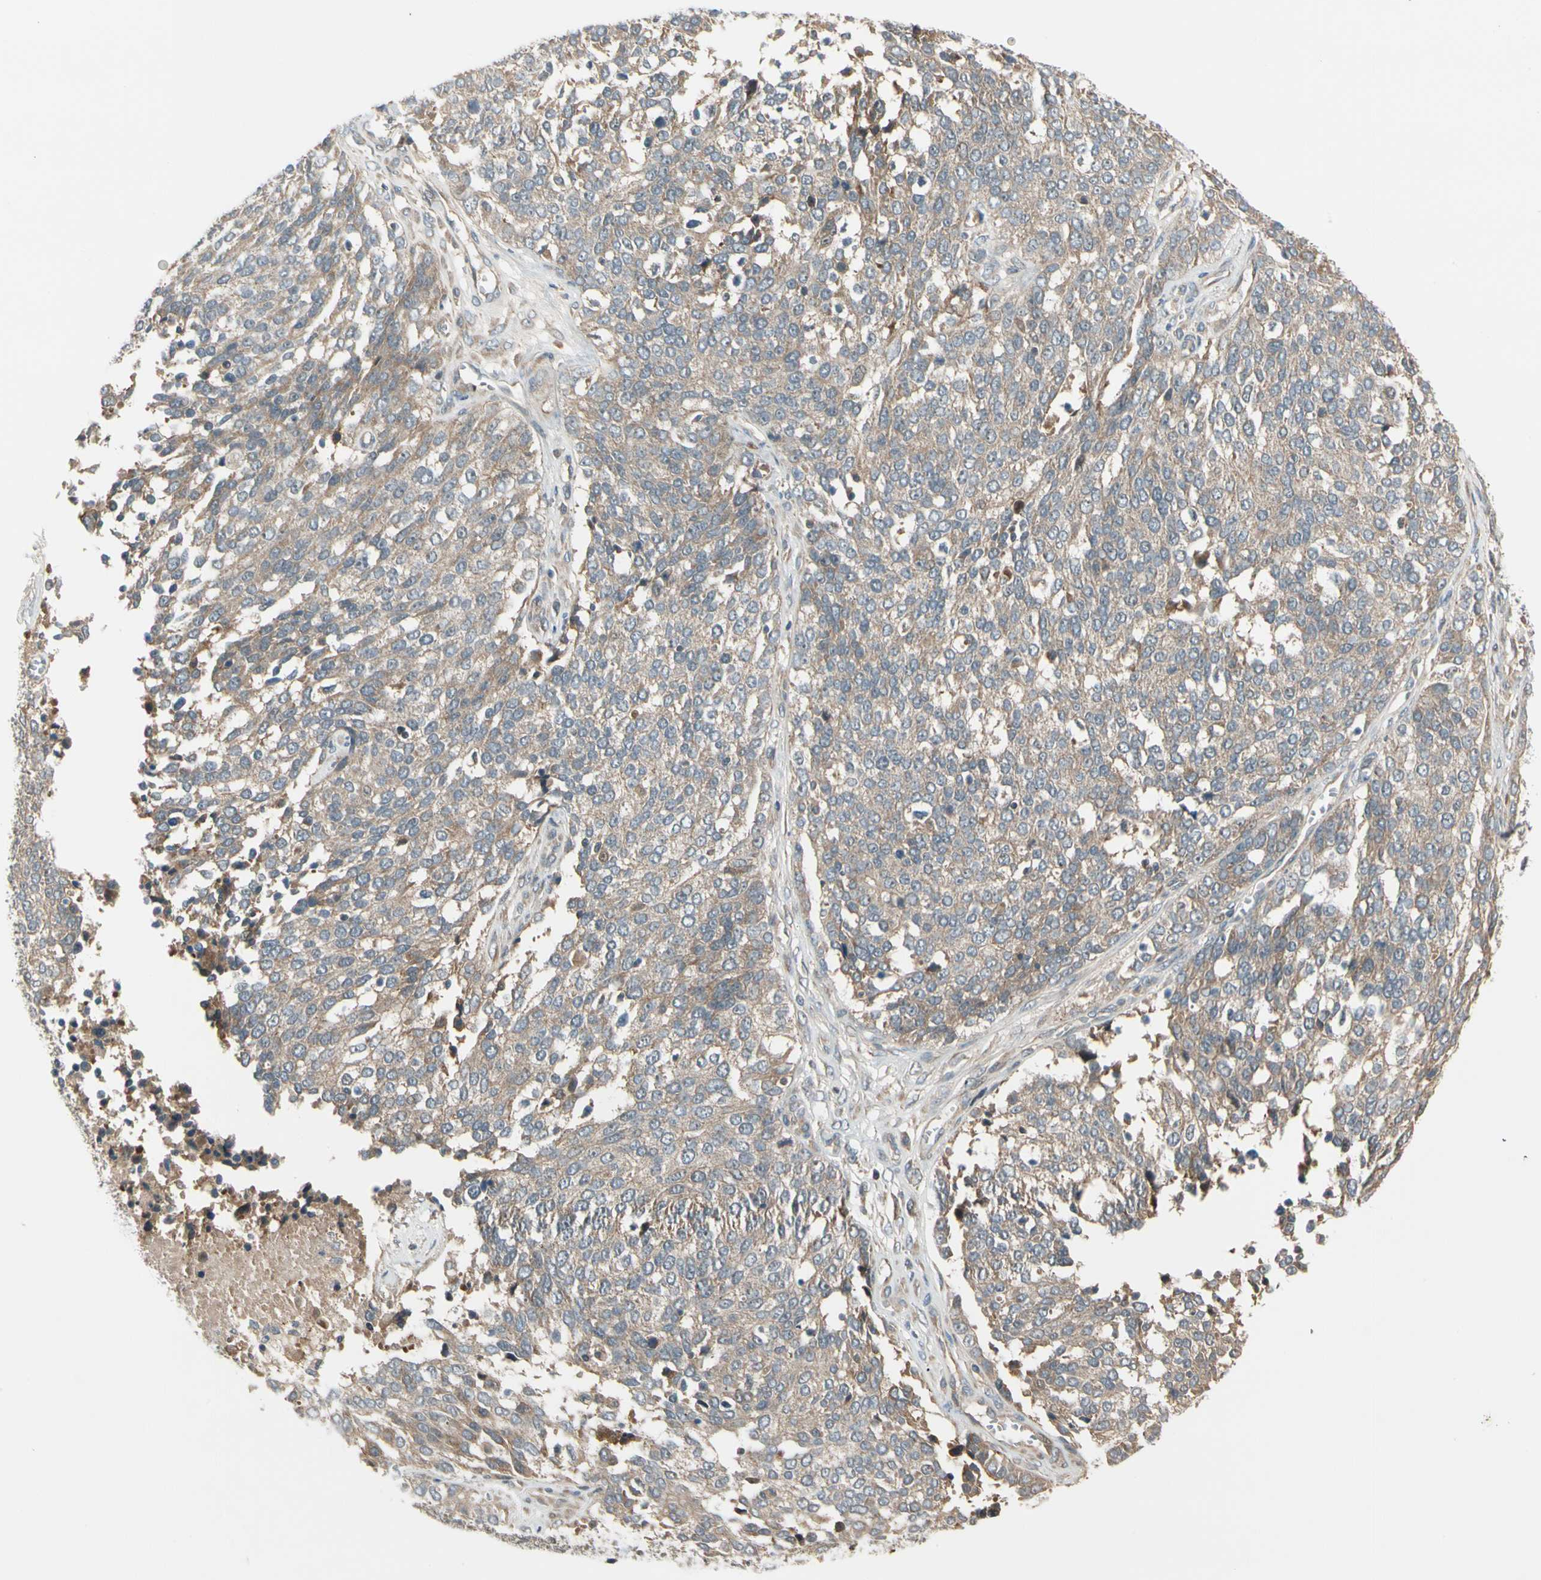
{"staining": {"intensity": "weak", "quantity": ">75%", "location": "cytoplasmic/membranous"}, "tissue": "ovarian cancer", "cell_type": "Tumor cells", "image_type": "cancer", "snomed": [{"axis": "morphology", "description": "Cystadenocarcinoma, serous, NOS"}, {"axis": "topography", "description": "Ovary"}], "caption": "High-magnification brightfield microscopy of ovarian cancer stained with DAB (3,3'-diaminobenzidine) (brown) and counterstained with hematoxylin (blue). tumor cells exhibit weak cytoplasmic/membranous expression is appreciated in approximately>75% of cells.", "gene": "ACVR1C", "patient": {"sex": "female", "age": 44}}